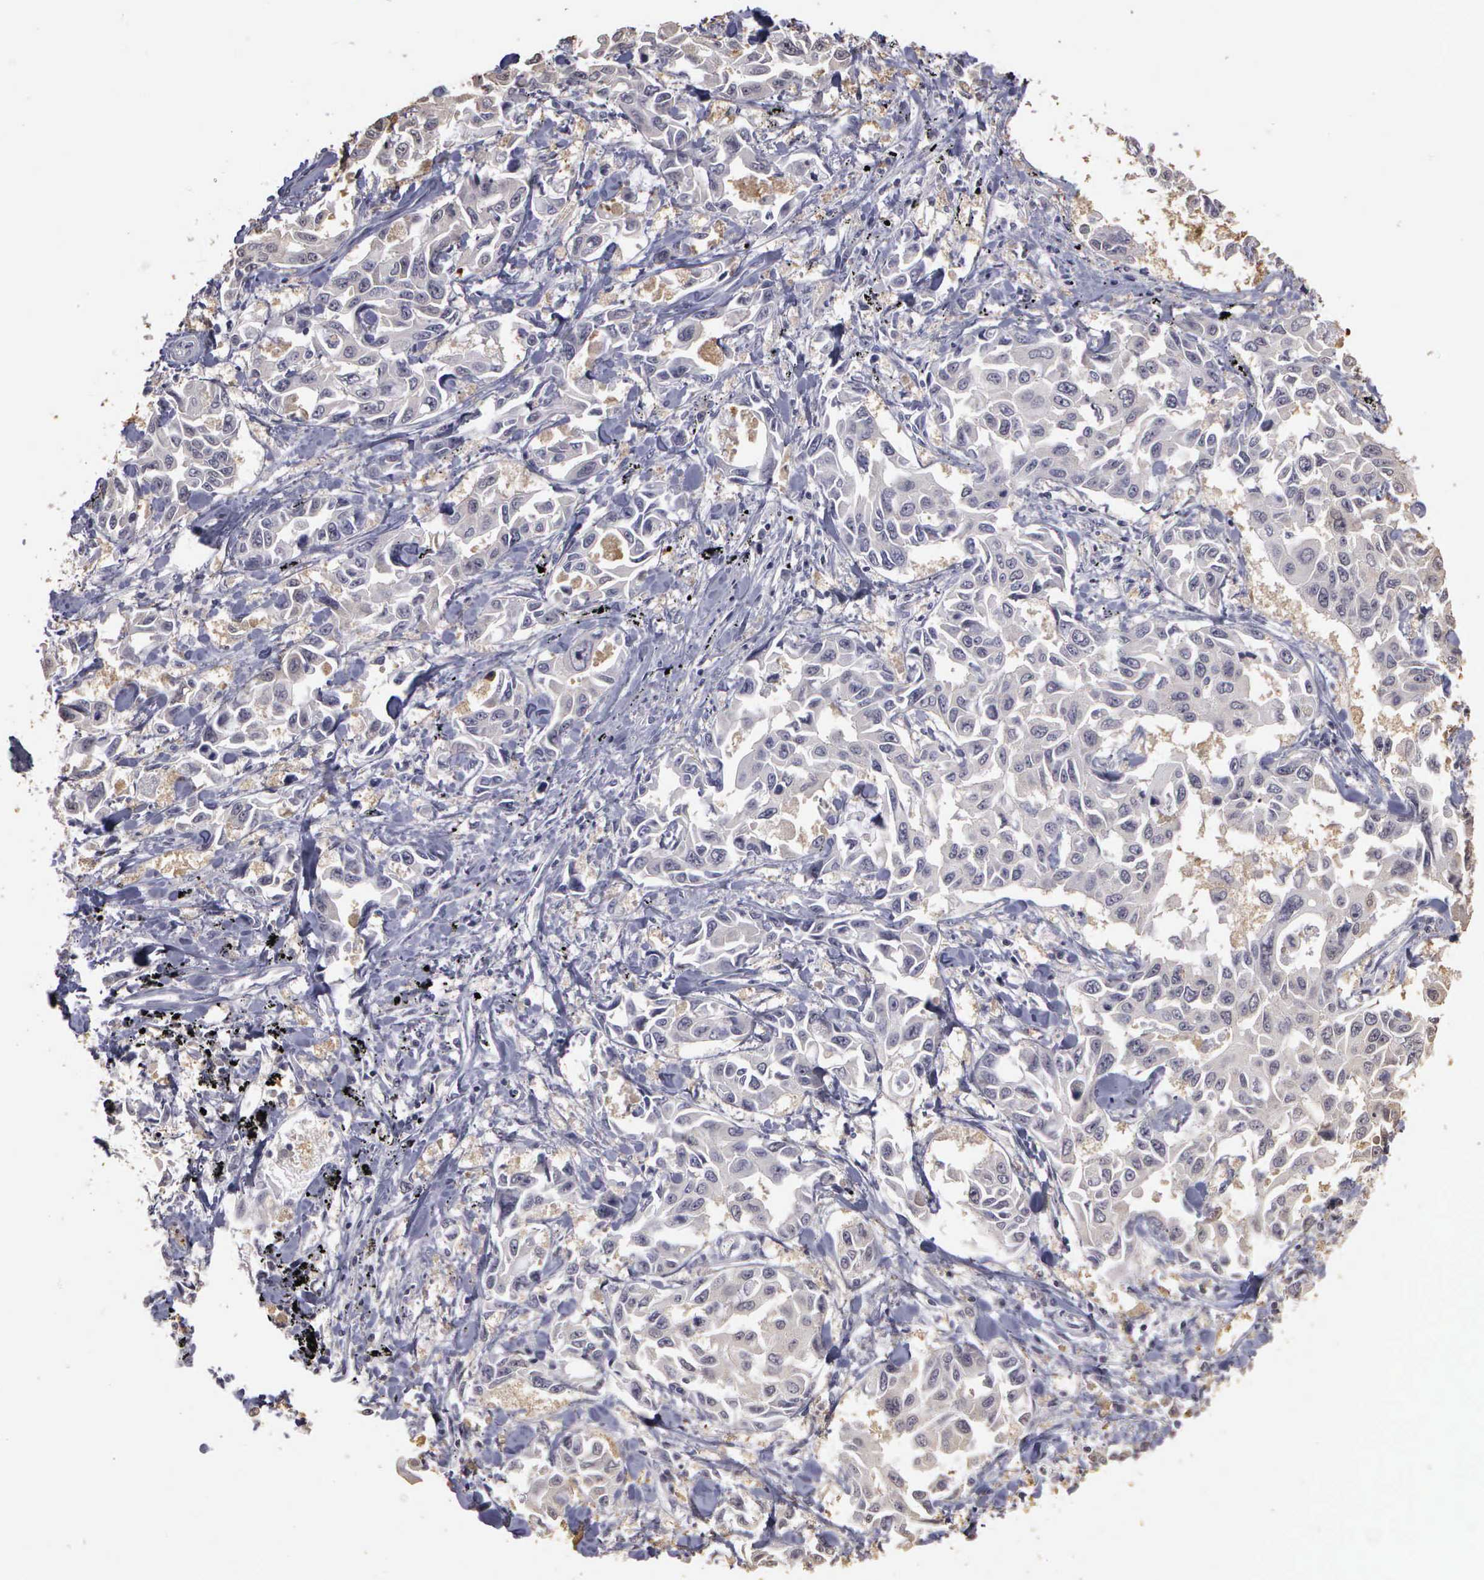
{"staining": {"intensity": "negative", "quantity": "none", "location": "none"}, "tissue": "lung cancer", "cell_type": "Tumor cells", "image_type": "cancer", "snomed": [{"axis": "morphology", "description": "Adenocarcinoma, NOS"}, {"axis": "topography", "description": "Lung"}], "caption": "DAB (3,3'-diaminobenzidine) immunohistochemical staining of human lung cancer demonstrates no significant positivity in tumor cells.", "gene": "ENO3", "patient": {"sex": "male", "age": 64}}